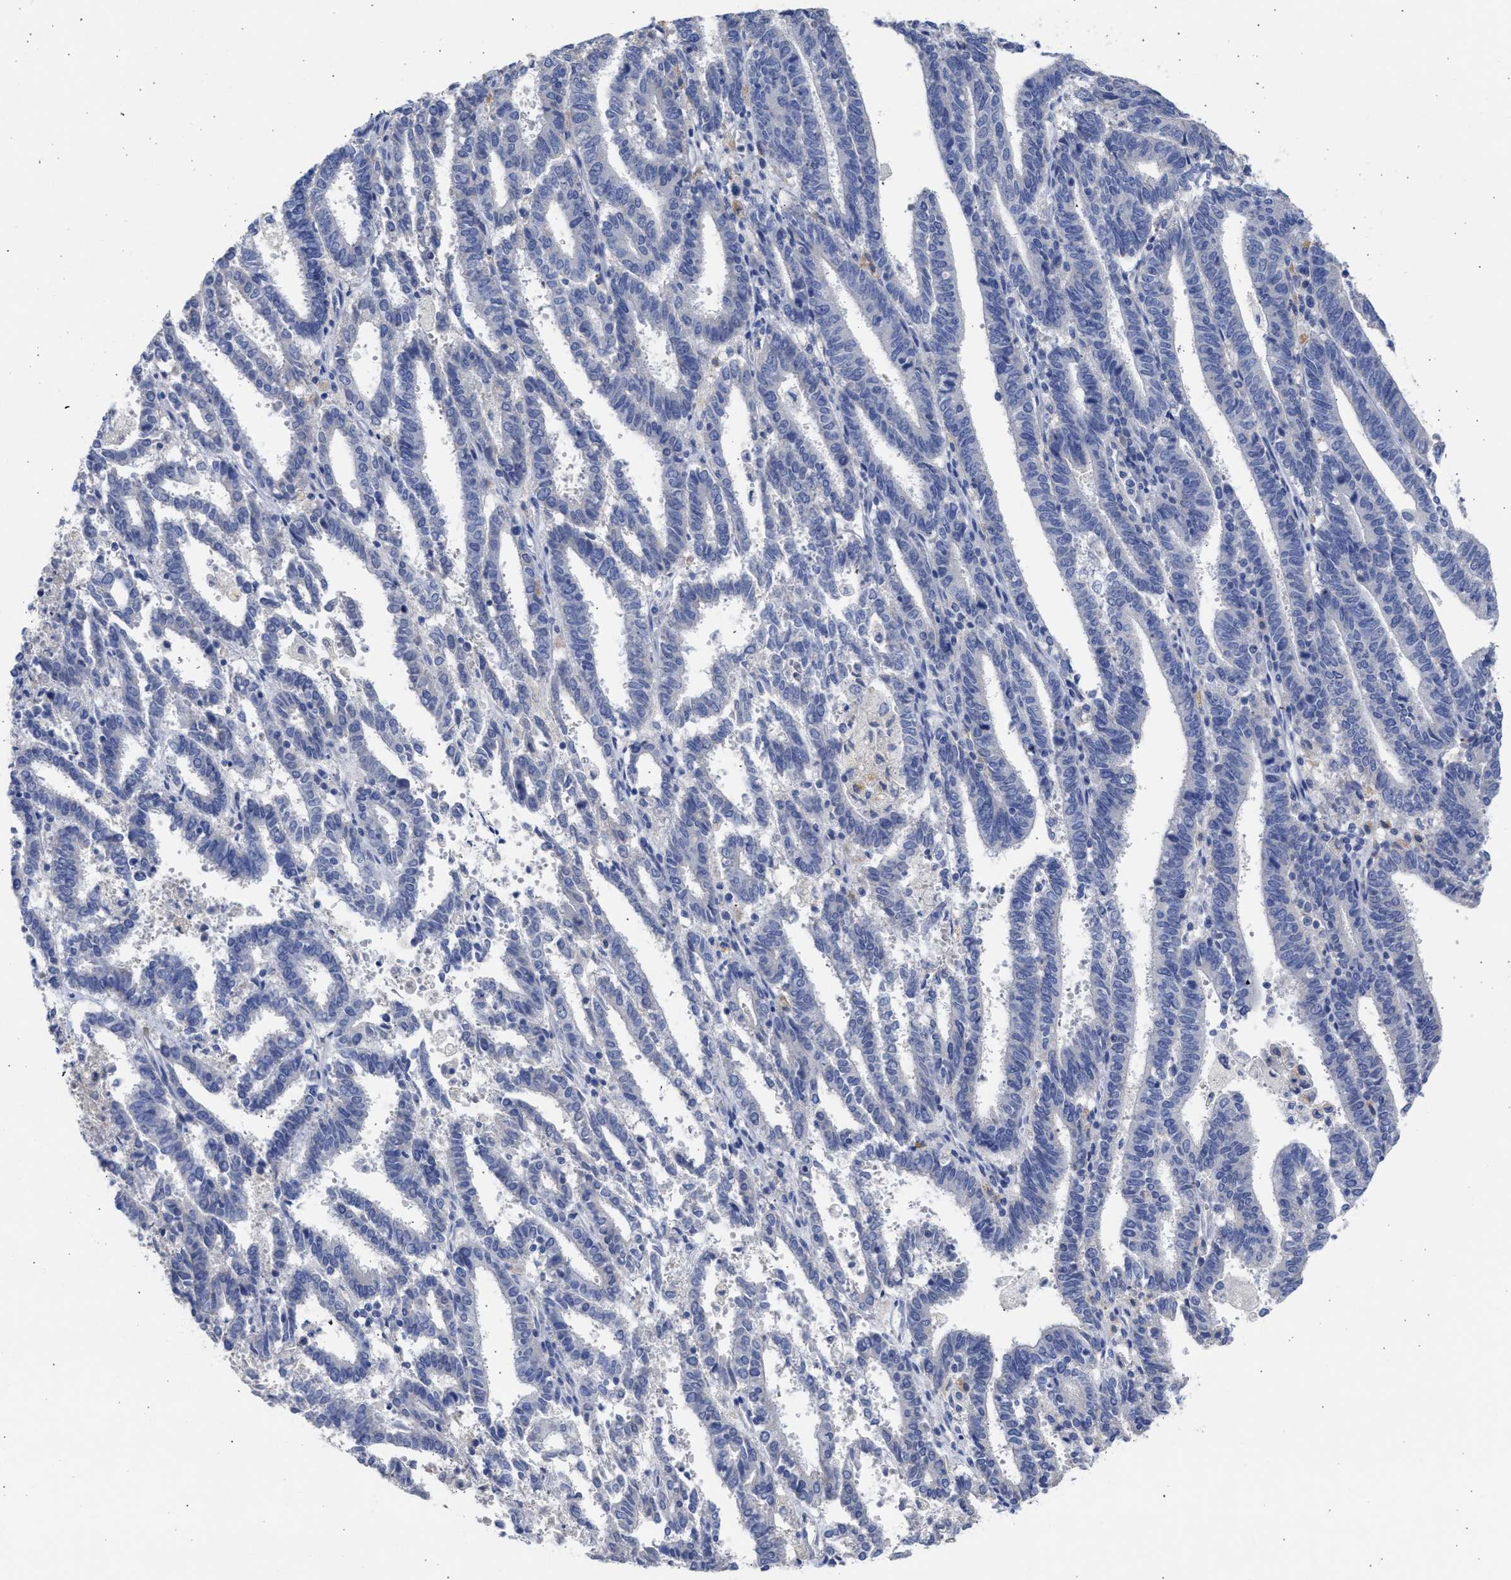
{"staining": {"intensity": "negative", "quantity": "none", "location": "none"}, "tissue": "endometrial cancer", "cell_type": "Tumor cells", "image_type": "cancer", "snomed": [{"axis": "morphology", "description": "Adenocarcinoma, NOS"}, {"axis": "topography", "description": "Uterus"}], "caption": "DAB (3,3'-diaminobenzidine) immunohistochemical staining of endometrial cancer (adenocarcinoma) shows no significant positivity in tumor cells.", "gene": "RSPH1", "patient": {"sex": "female", "age": 83}}